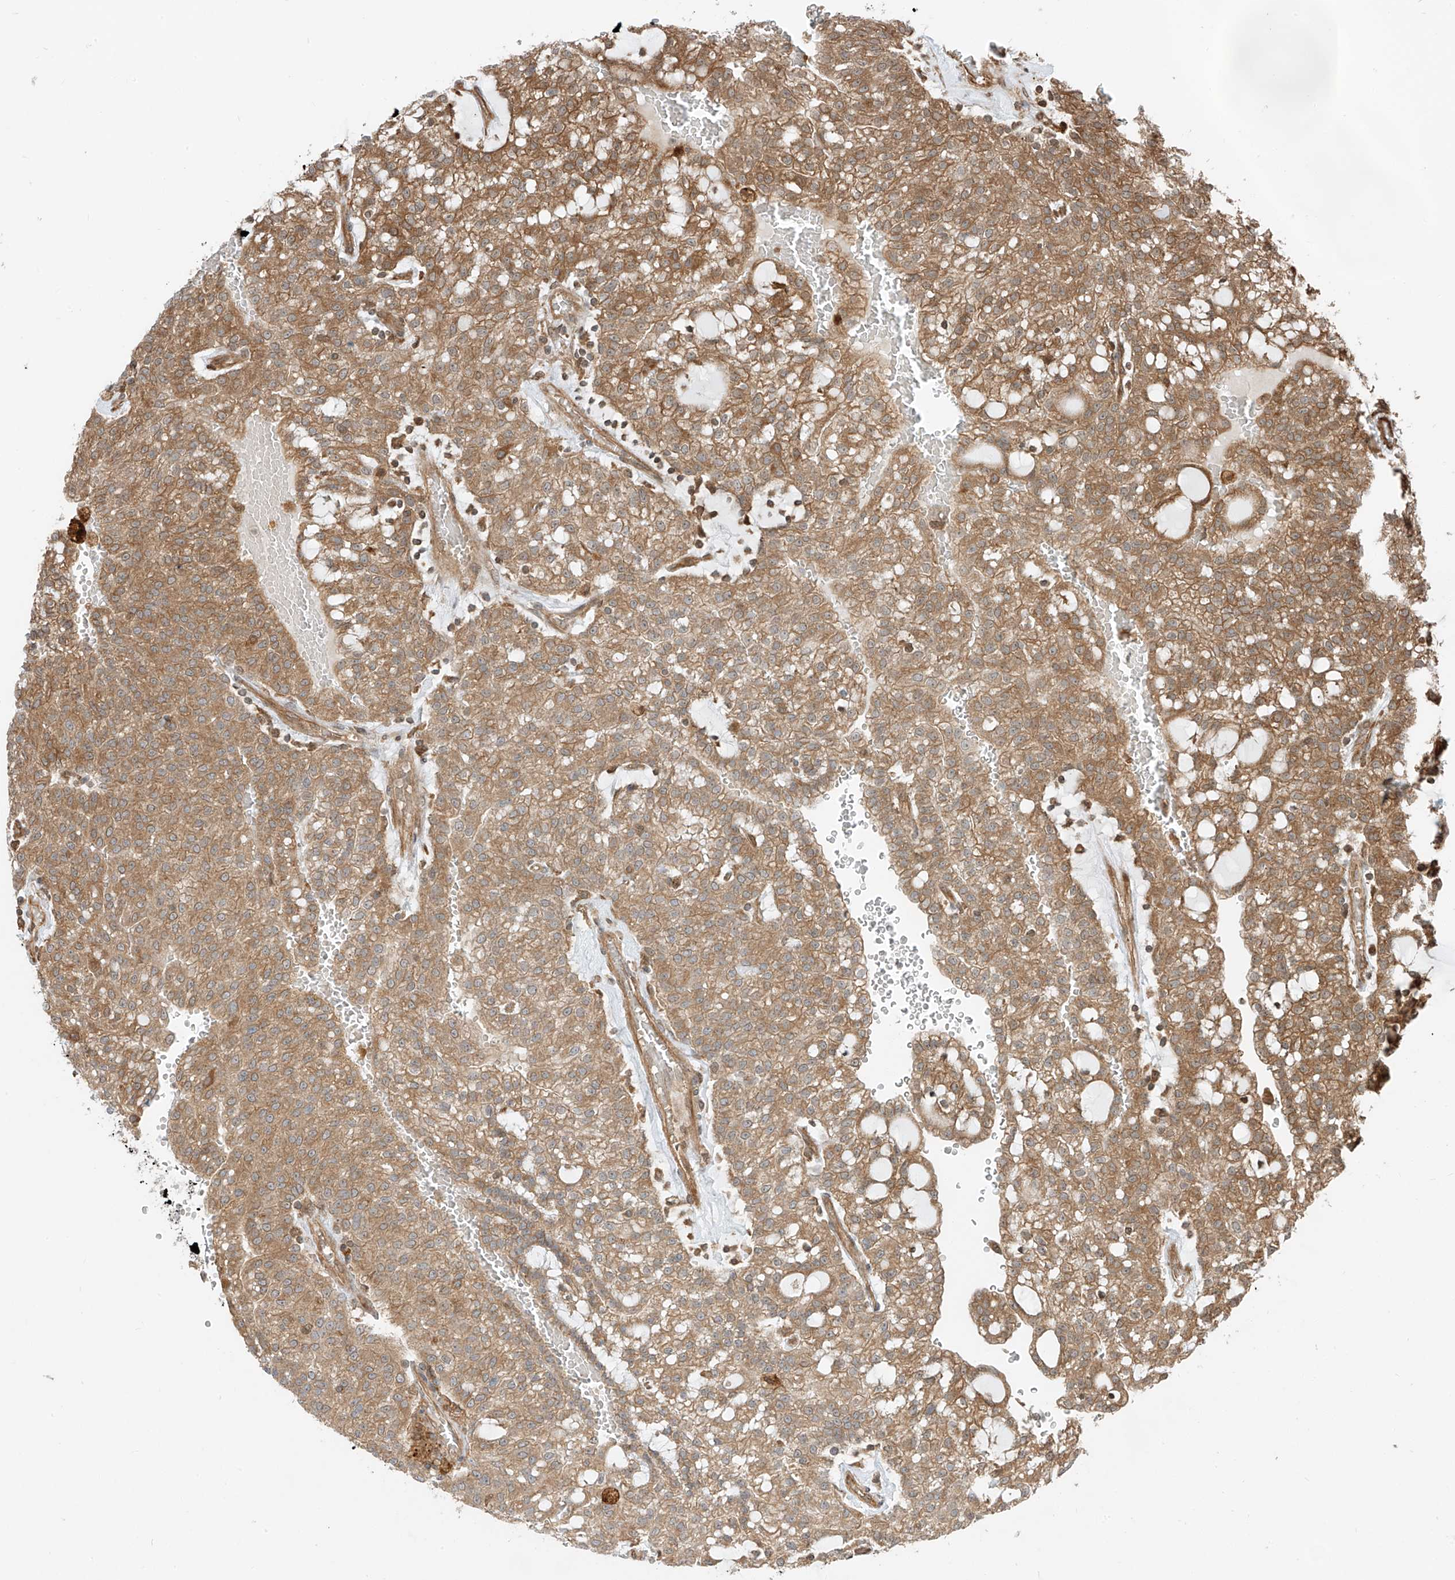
{"staining": {"intensity": "moderate", "quantity": ">75%", "location": "cytoplasmic/membranous"}, "tissue": "renal cancer", "cell_type": "Tumor cells", "image_type": "cancer", "snomed": [{"axis": "morphology", "description": "Adenocarcinoma, NOS"}, {"axis": "topography", "description": "Kidney"}], "caption": "Adenocarcinoma (renal) stained with a protein marker exhibits moderate staining in tumor cells.", "gene": "USP48", "patient": {"sex": "male", "age": 63}}